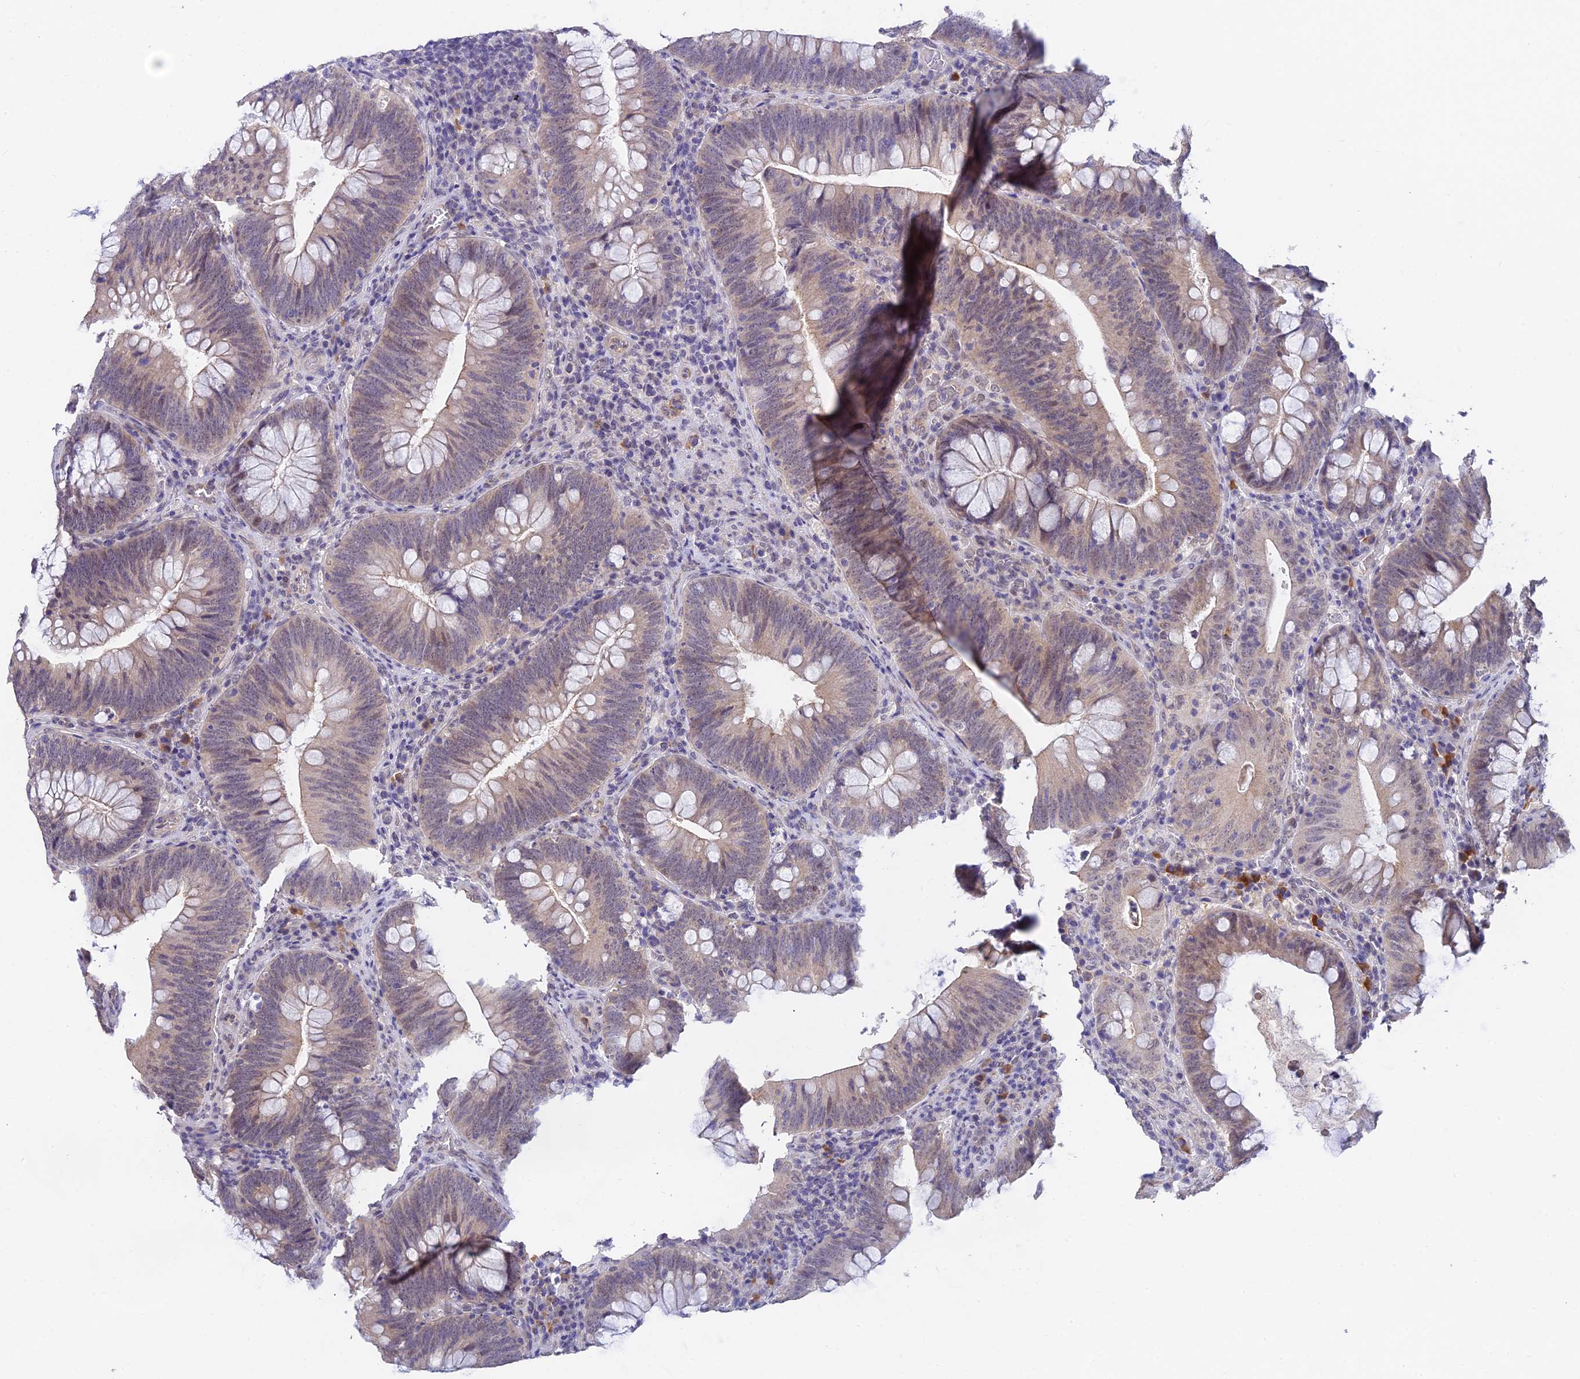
{"staining": {"intensity": "weak", "quantity": "<25%", "location": "cytoplasmic/membranous"}, "tissue": "colorectal cancer", "cell_type": "Tumor cells", "image_type": "cancer", "snomed": [{"axis": "morphology", "description": "Normal tissue, NOS"}, {"axis": "topography", "description": "Colon"}], "caption": "Histopathology image shows no protein expression in tumor cells of colorectal cancer tissue.", "gene": "HOXB1", "patient": {"sex": "female", "age": 82}}